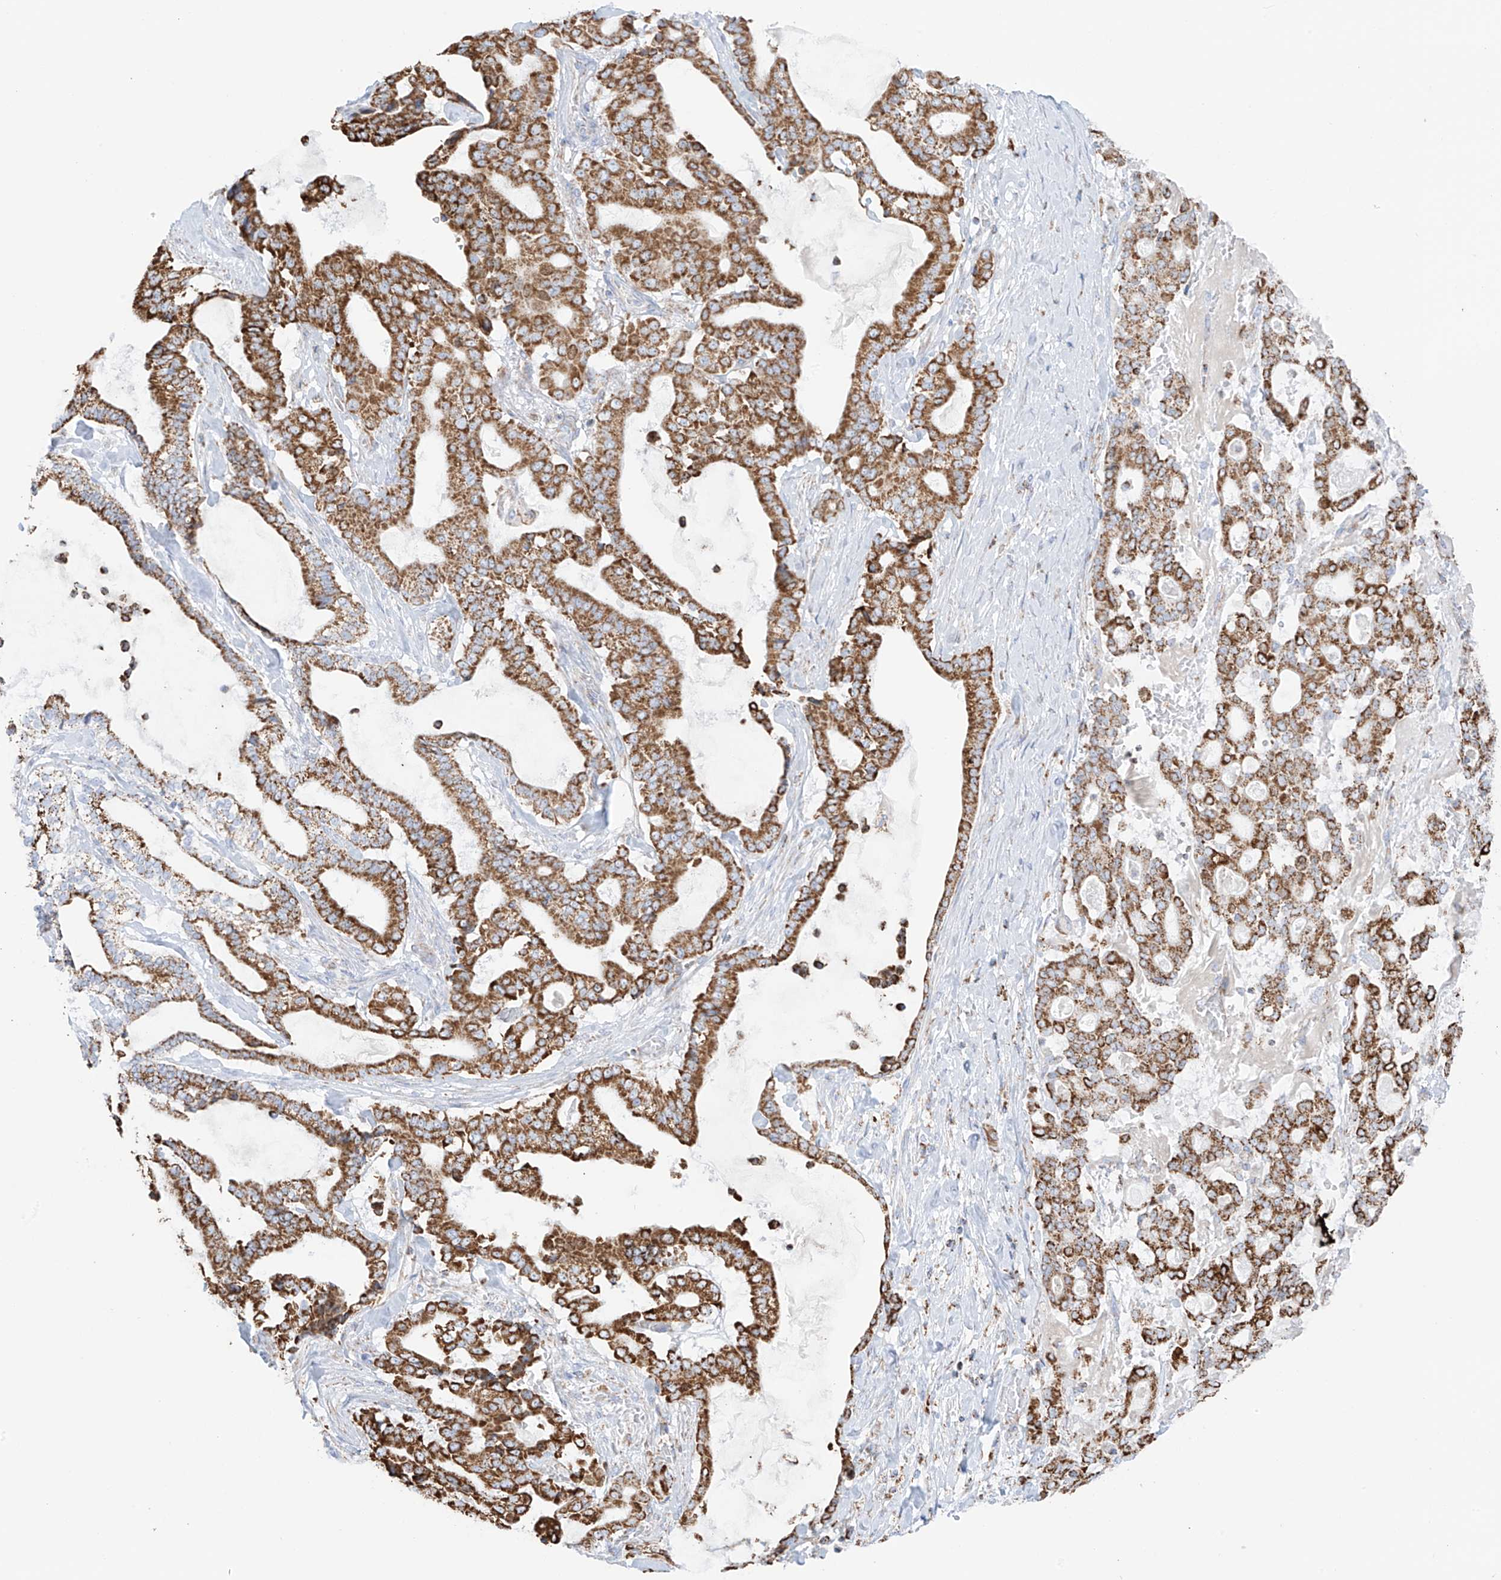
{"staining": {"intensity": "strong", "quantity": ">75%", "location": "cytoplasmic/membranous"}, "tissue": "pancreatic cancer", "cell_type": "Tumor cells", "image_type": "cancer", "snomed": [{"axis": "morphology", "description": "Adenocarcinoma, NOS"}, {"axis": "topography", "description": "Pancreas"}], "caption": "Pancreatic cancer was stained to show a protein in brown. There is high levels of strong cytoplasmic/membranous positivity in approximately >75% of tumor cells.", "gene": "XKR3", "patient": {"sex": "male", "age": 63}}